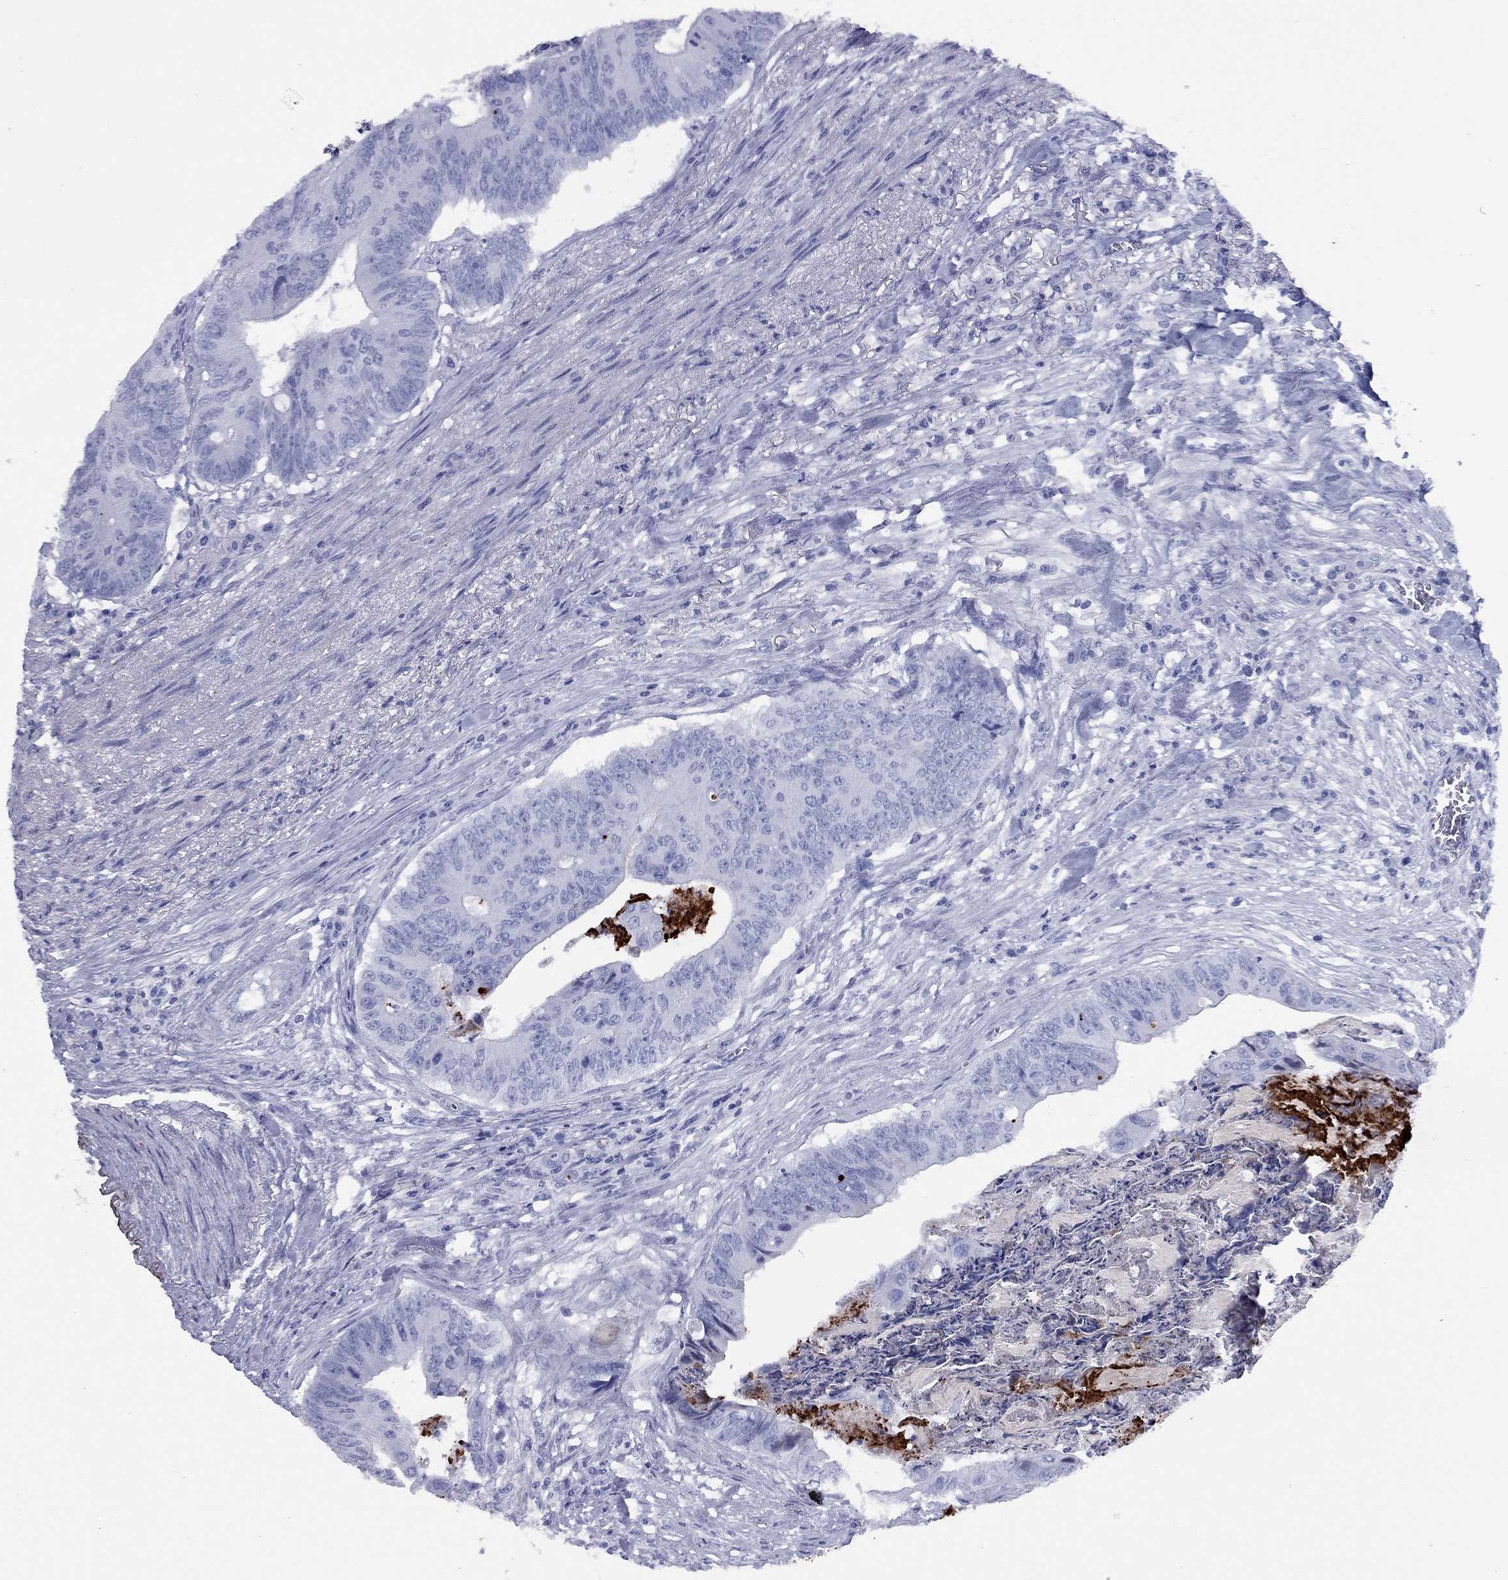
{"staining": {"intensity": "negative", "quantity": "none", "location": "none"}, "tissue": "colorectal cancer", "cell_type": "Tumor cells", "image_type": "cancer", "snomed": [{"axis": "morphology", "description": "Adenocarcinoma, NOS"}, {"axis": "topography", "description": "Colon"}], "caption": "High magnification brightfield microscopy of colorectal cancer stained with DAB (3,3'-diaminobenzidine) (brown) and counterstained with hematoxylin (blue): tumor cells show no significant expression.", "gene": "CCNA1", "patient": {"sex": "male", "age": 84}}